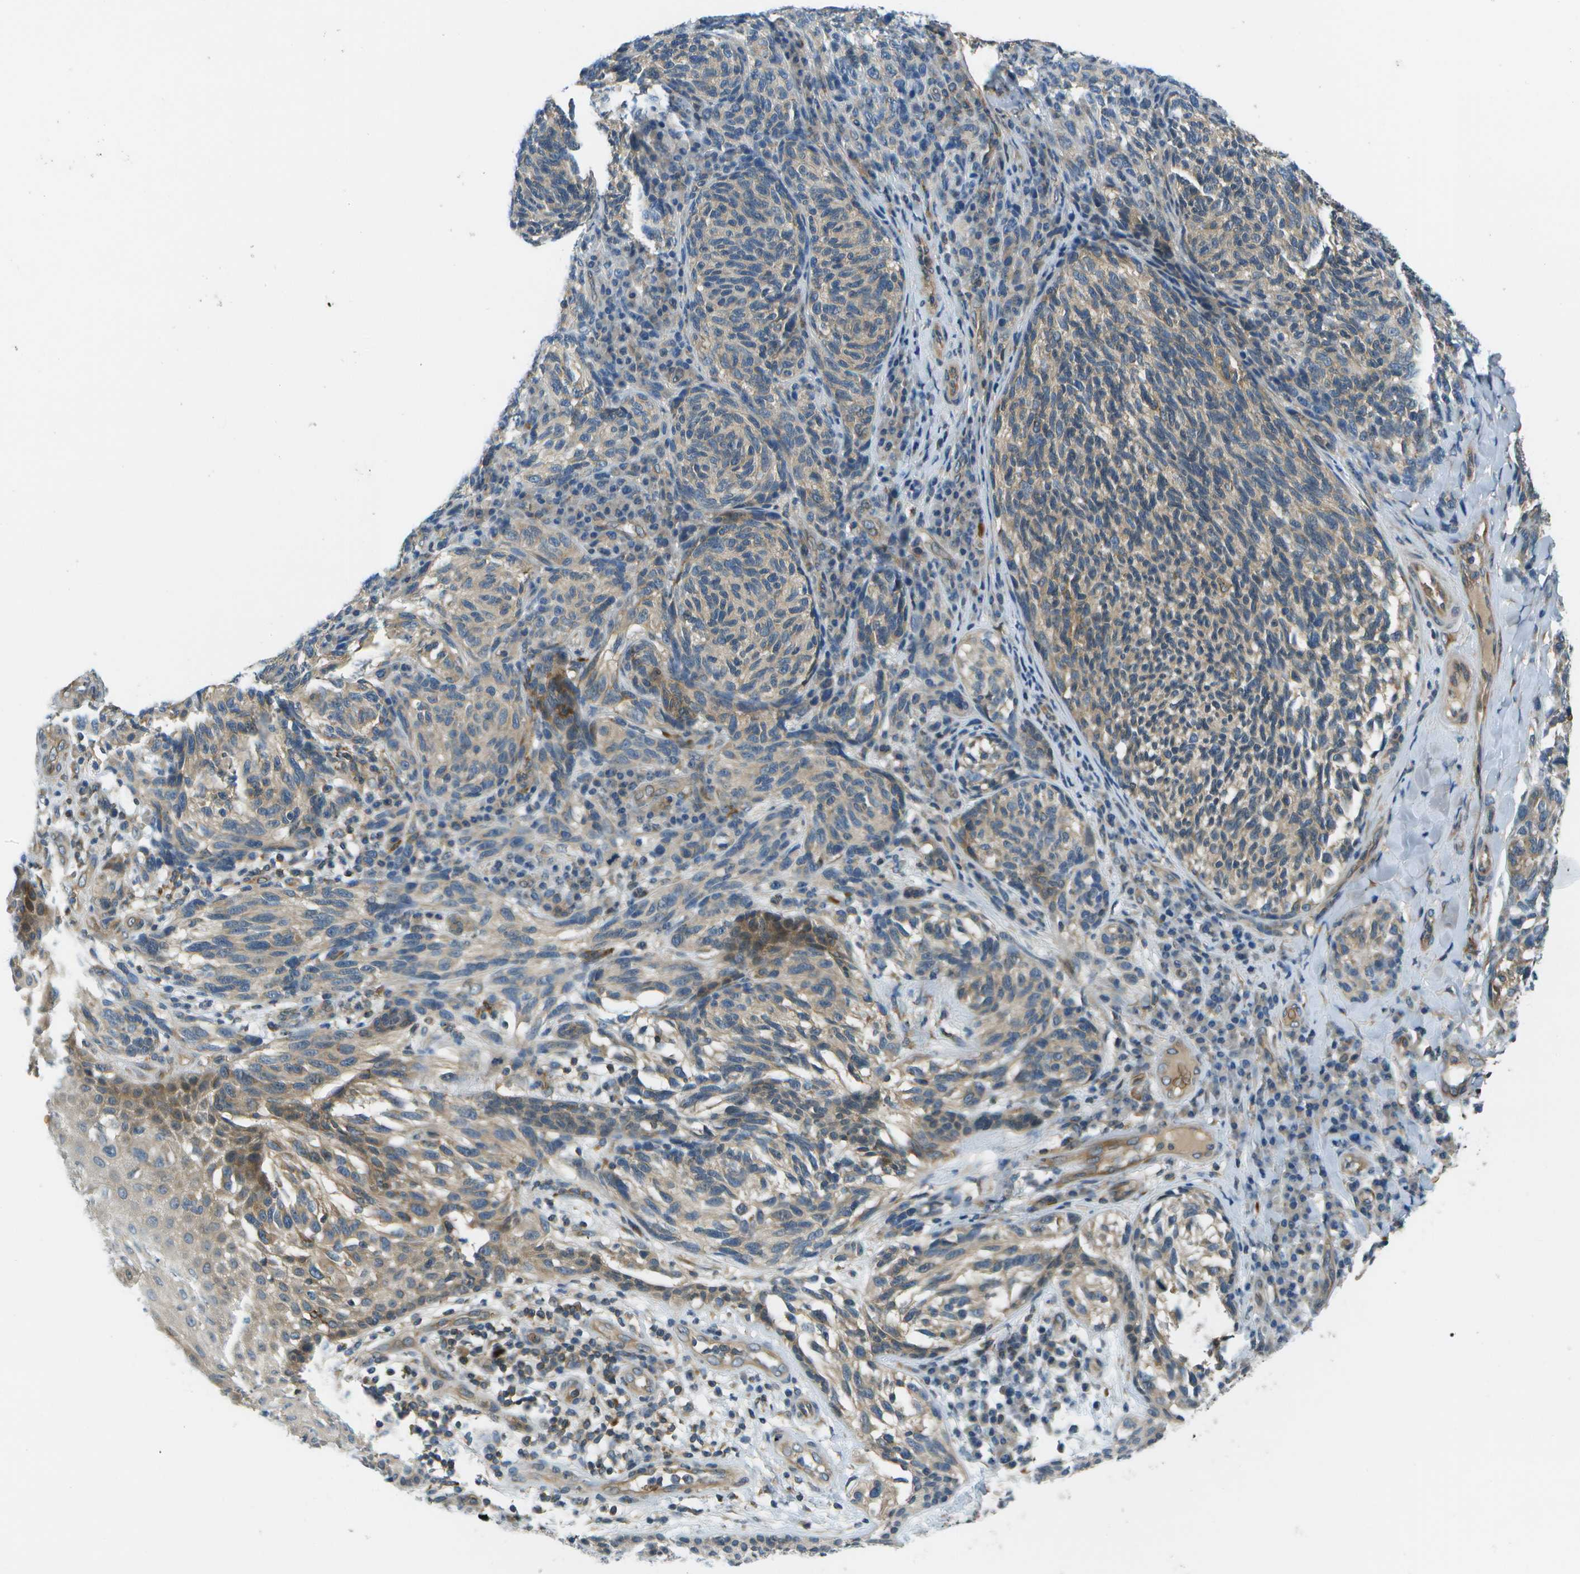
{"staining": {"intensity": "weak", "quantity": "25%-75%", "location": "cytoplasmic/membranous"}, "tissue": "melanoma", "cell_type": "Tumor cells", "image_type": "cancer", "snomed": [{"axis": "morphology", "description": "Malignant melanoma, NOS"}, {"axis": "topography", "description": "Skin"}], "caption": "Tumor cells show low levels of weak cytoplasmic/membranous expression in about 25%-75% of cells in human melanoma.", "gene": "CTIF", "patient": {"sex": "female", "age": 73}}